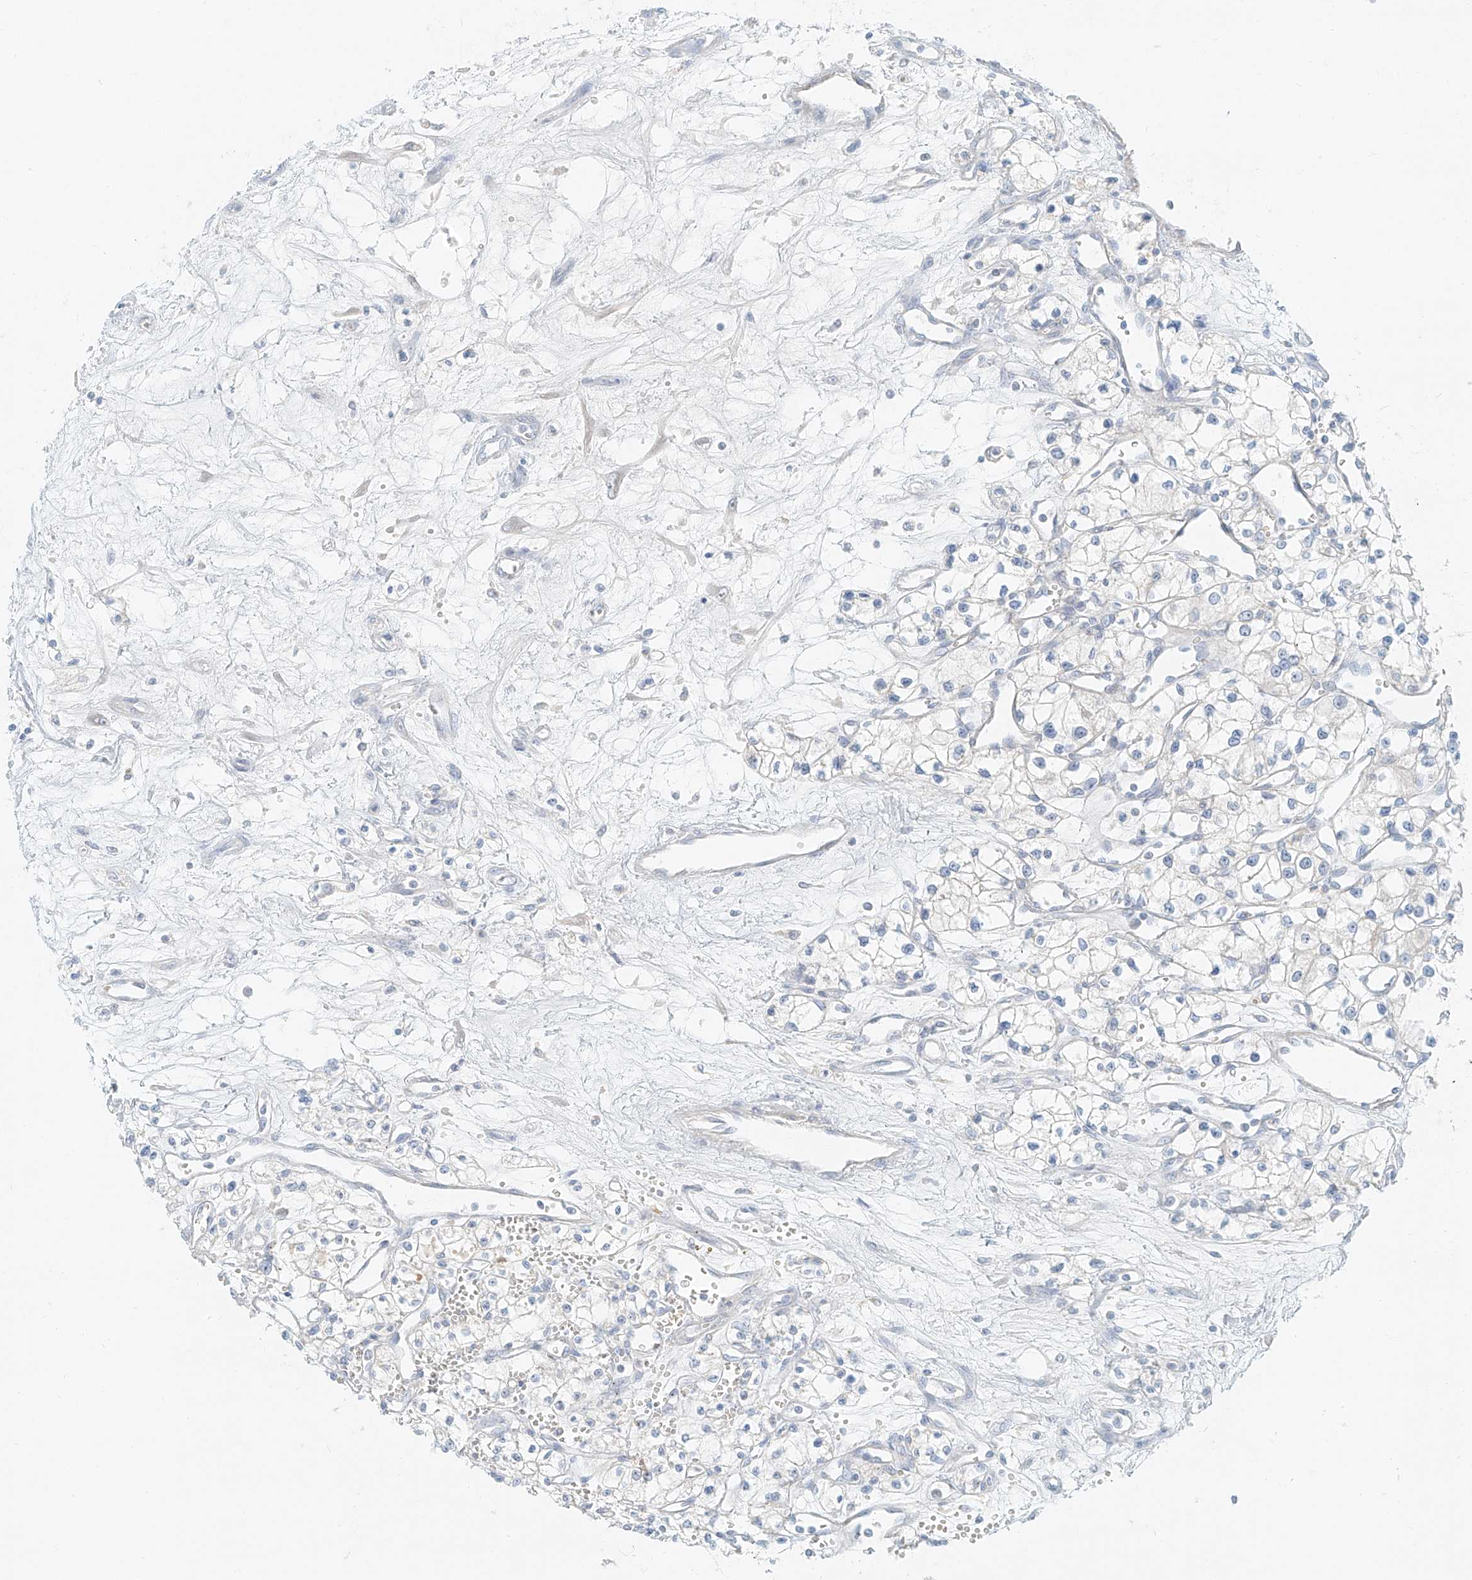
{"staining": {"intensity": "negative", "quantity": "none", "location": "none"}, "tissue": "renal cancer", "cell_type": "Tumor cells", "image_type": "cancer", "snomed": [{"axis": "morphology", "description": "Adenocarcinoma, NOS"}, {"axis": "topography", "description": "Kidney"}], "caption": "Tumor cells are negative for protein expression in human renal cancer.", "gene": "PGC", "patient": {"sex": "male", "age": 59}}